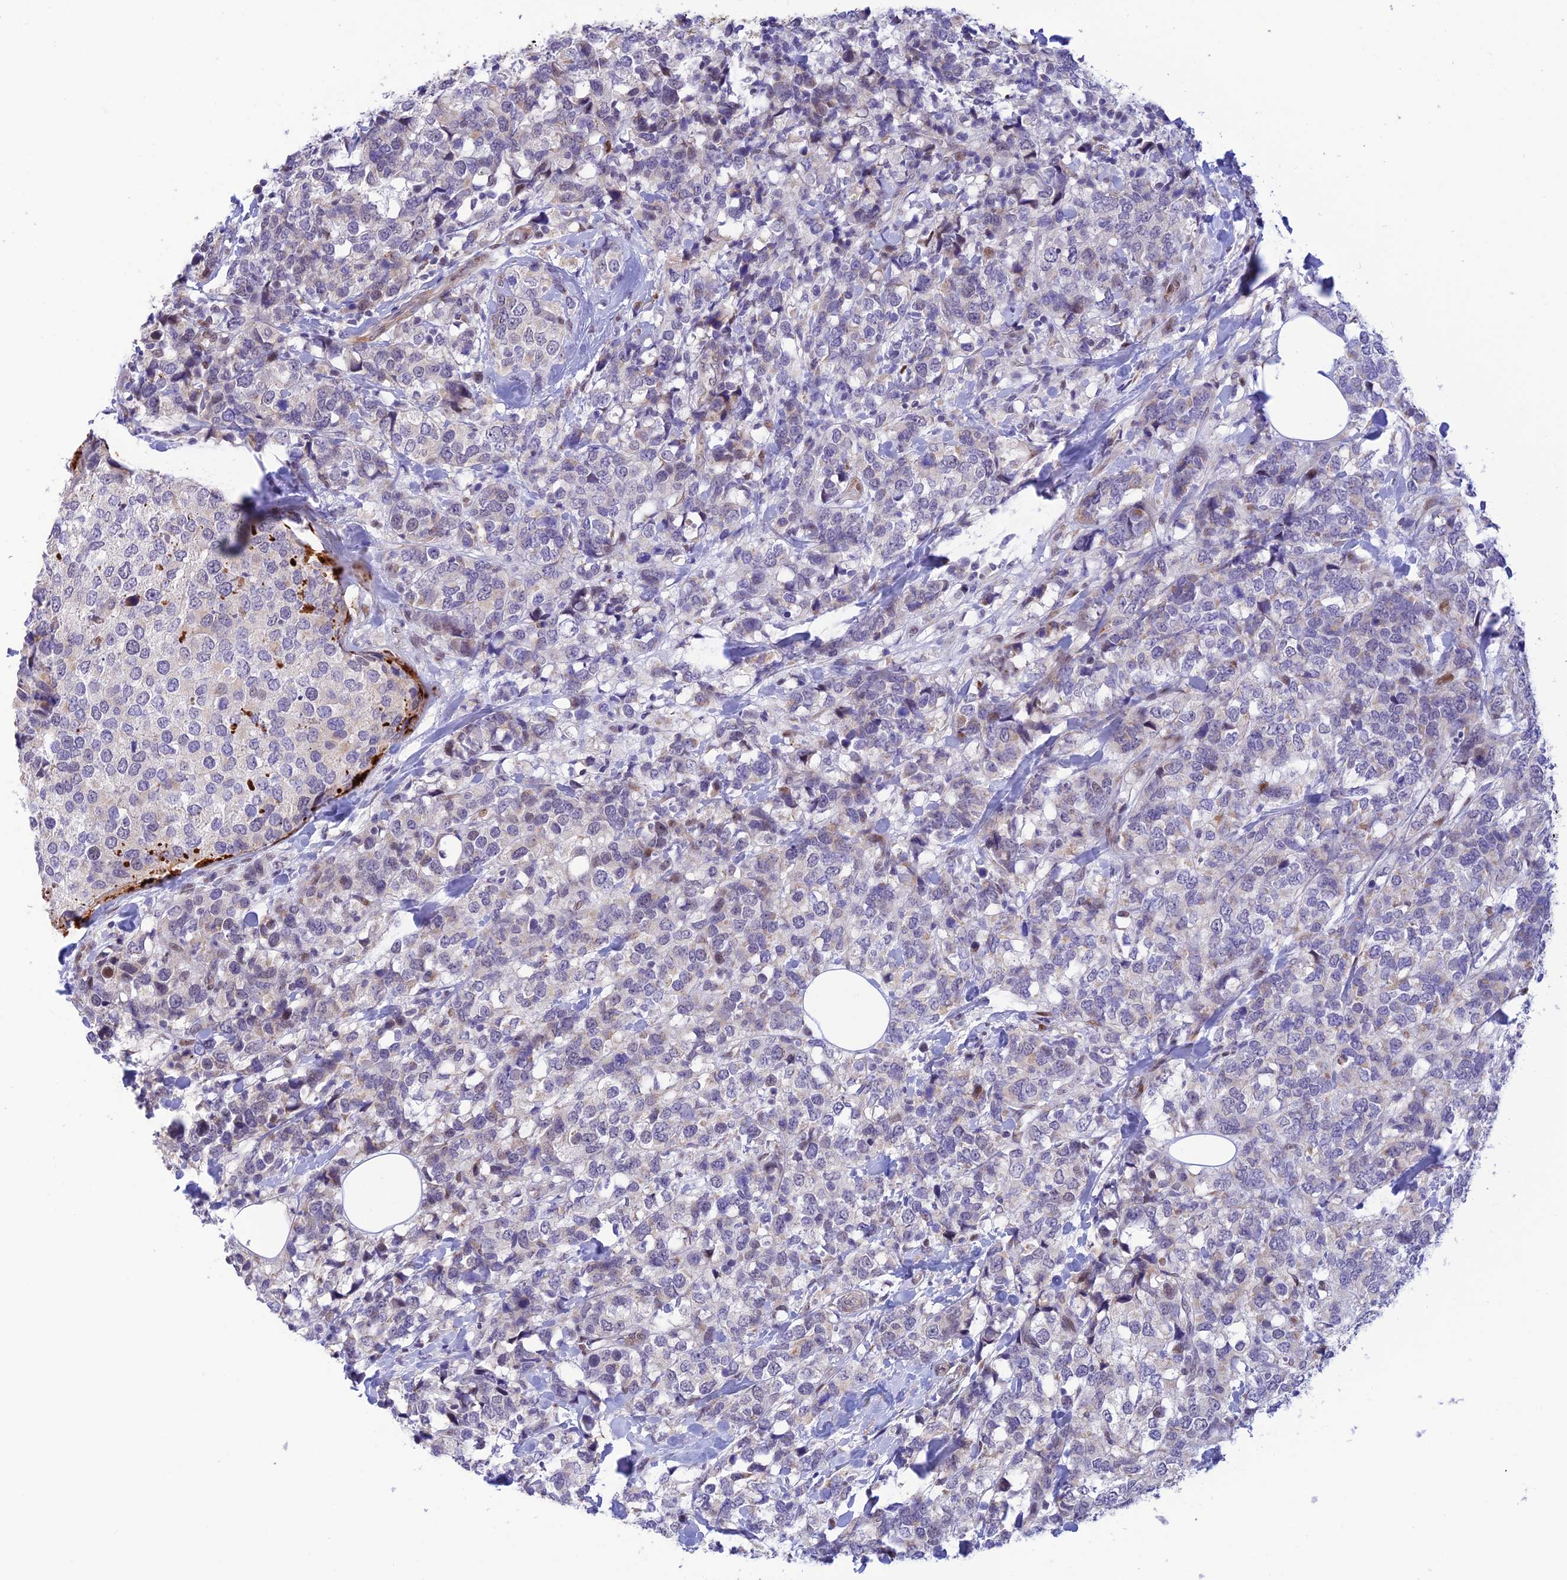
{"staining": {"intensity": "negative", "quantity": "none", "location": "none"}, "tissue": "breast cancer", "cell_type": "Tumor cells", "image_type": "cancer", "snomed": [{"axis": "morphology", "description": "Lobular carcinoma"}, {"axis": "topography", "description": "Breast"}], "caption": "There is no significant positivity in tumor cells of breast cancer.", "gene": "WDR55", "patient": {"sex": "female", "age": 59}}